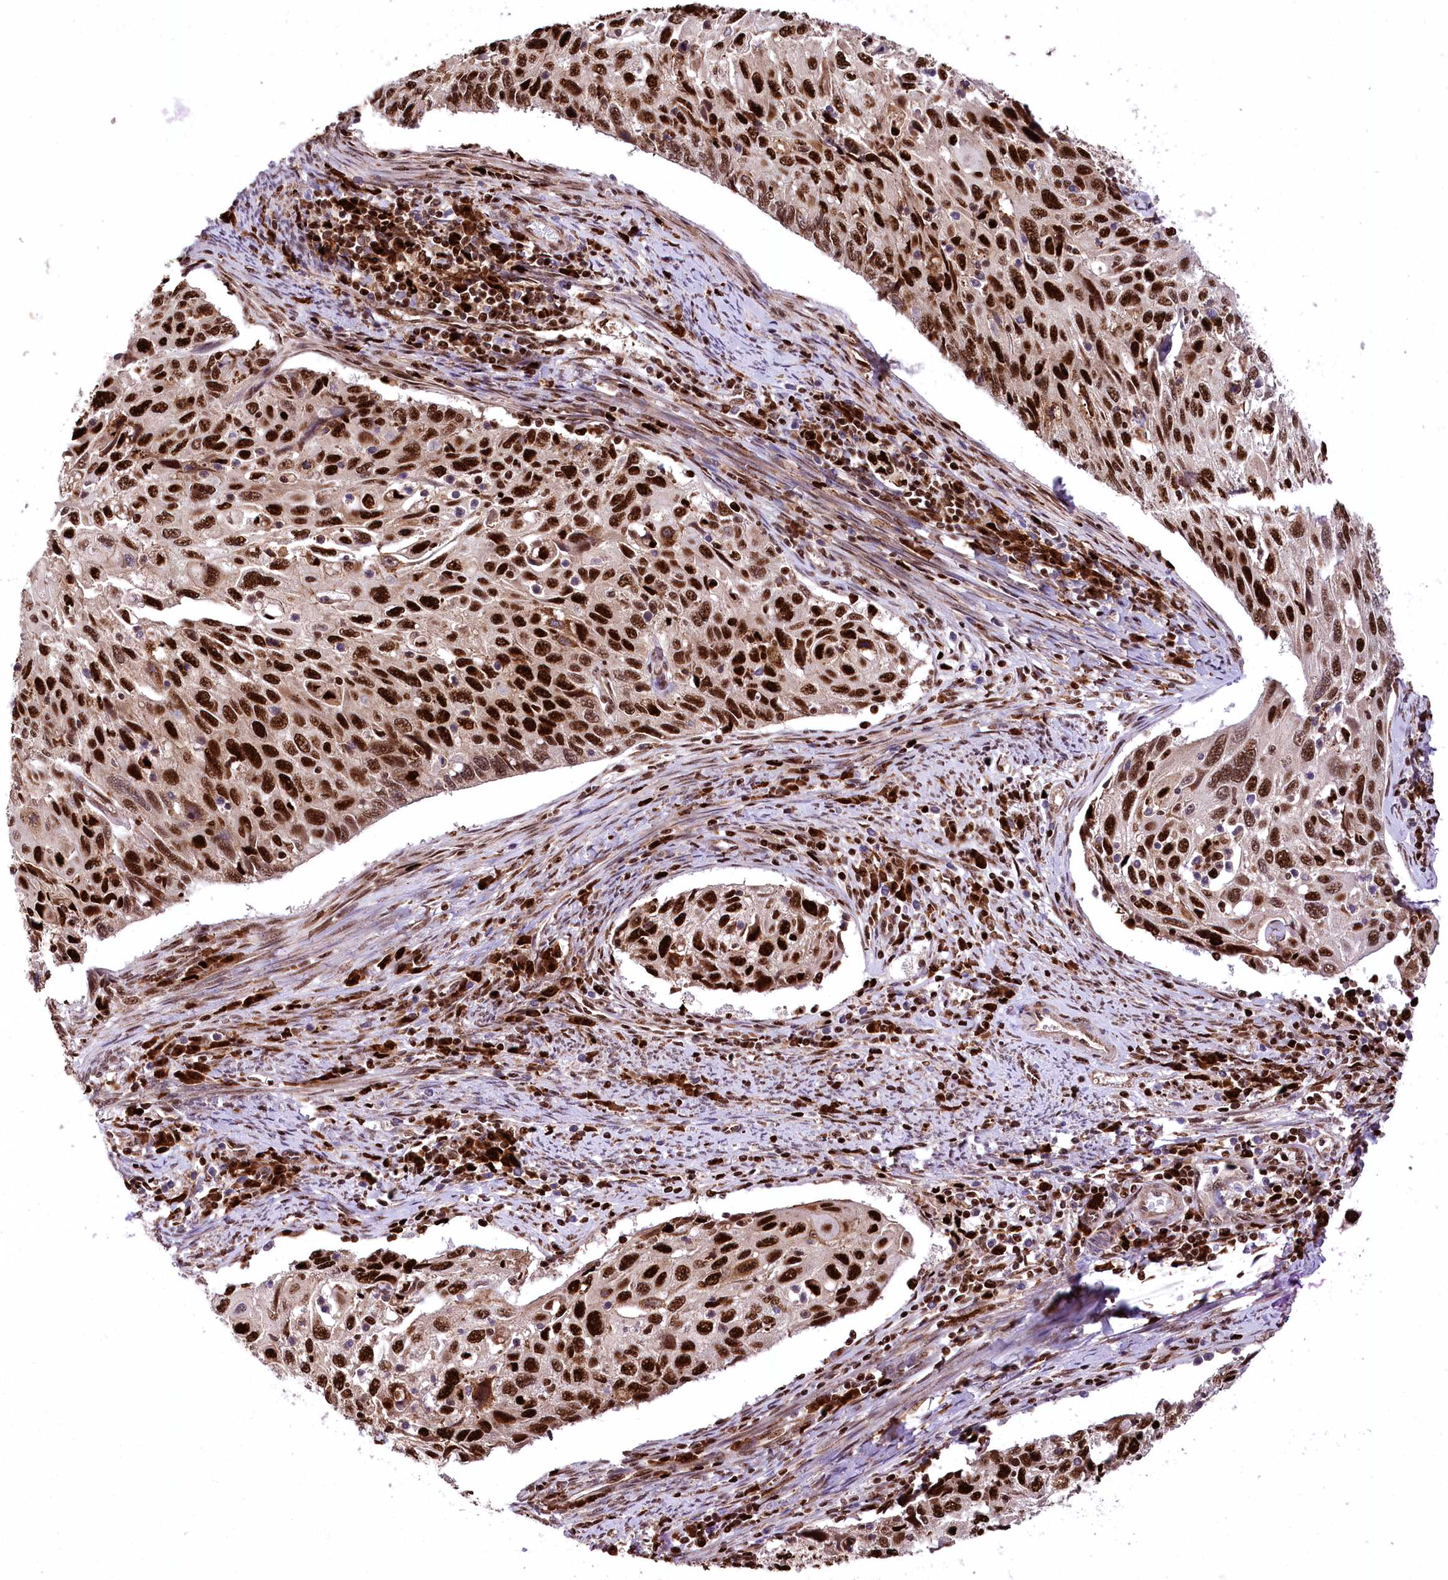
{"staining": {"intensity": "strong", "quantity": ">75%", "location": "cytoplasmic/membranous,nuclear"}, "tissue": "cervical cancer", "cell_type": "Tumor cells", "image_type": "cancer", "snomed": [{"axis": "morphology", "description": "Squamous cell carcinoma, NOS"}, {"axis": "topography", "description": "Cervix"}], "caption": "A histopathology image of human cervical cancer stained for a protein reveals strong cytoplasmic/membranous and nuclear brown staining in tumor cells. (DAB IHC with brightfield microscopy, high magnification).", "gene": "FIGN", "patient": {"sex": "female", "age": 70}}